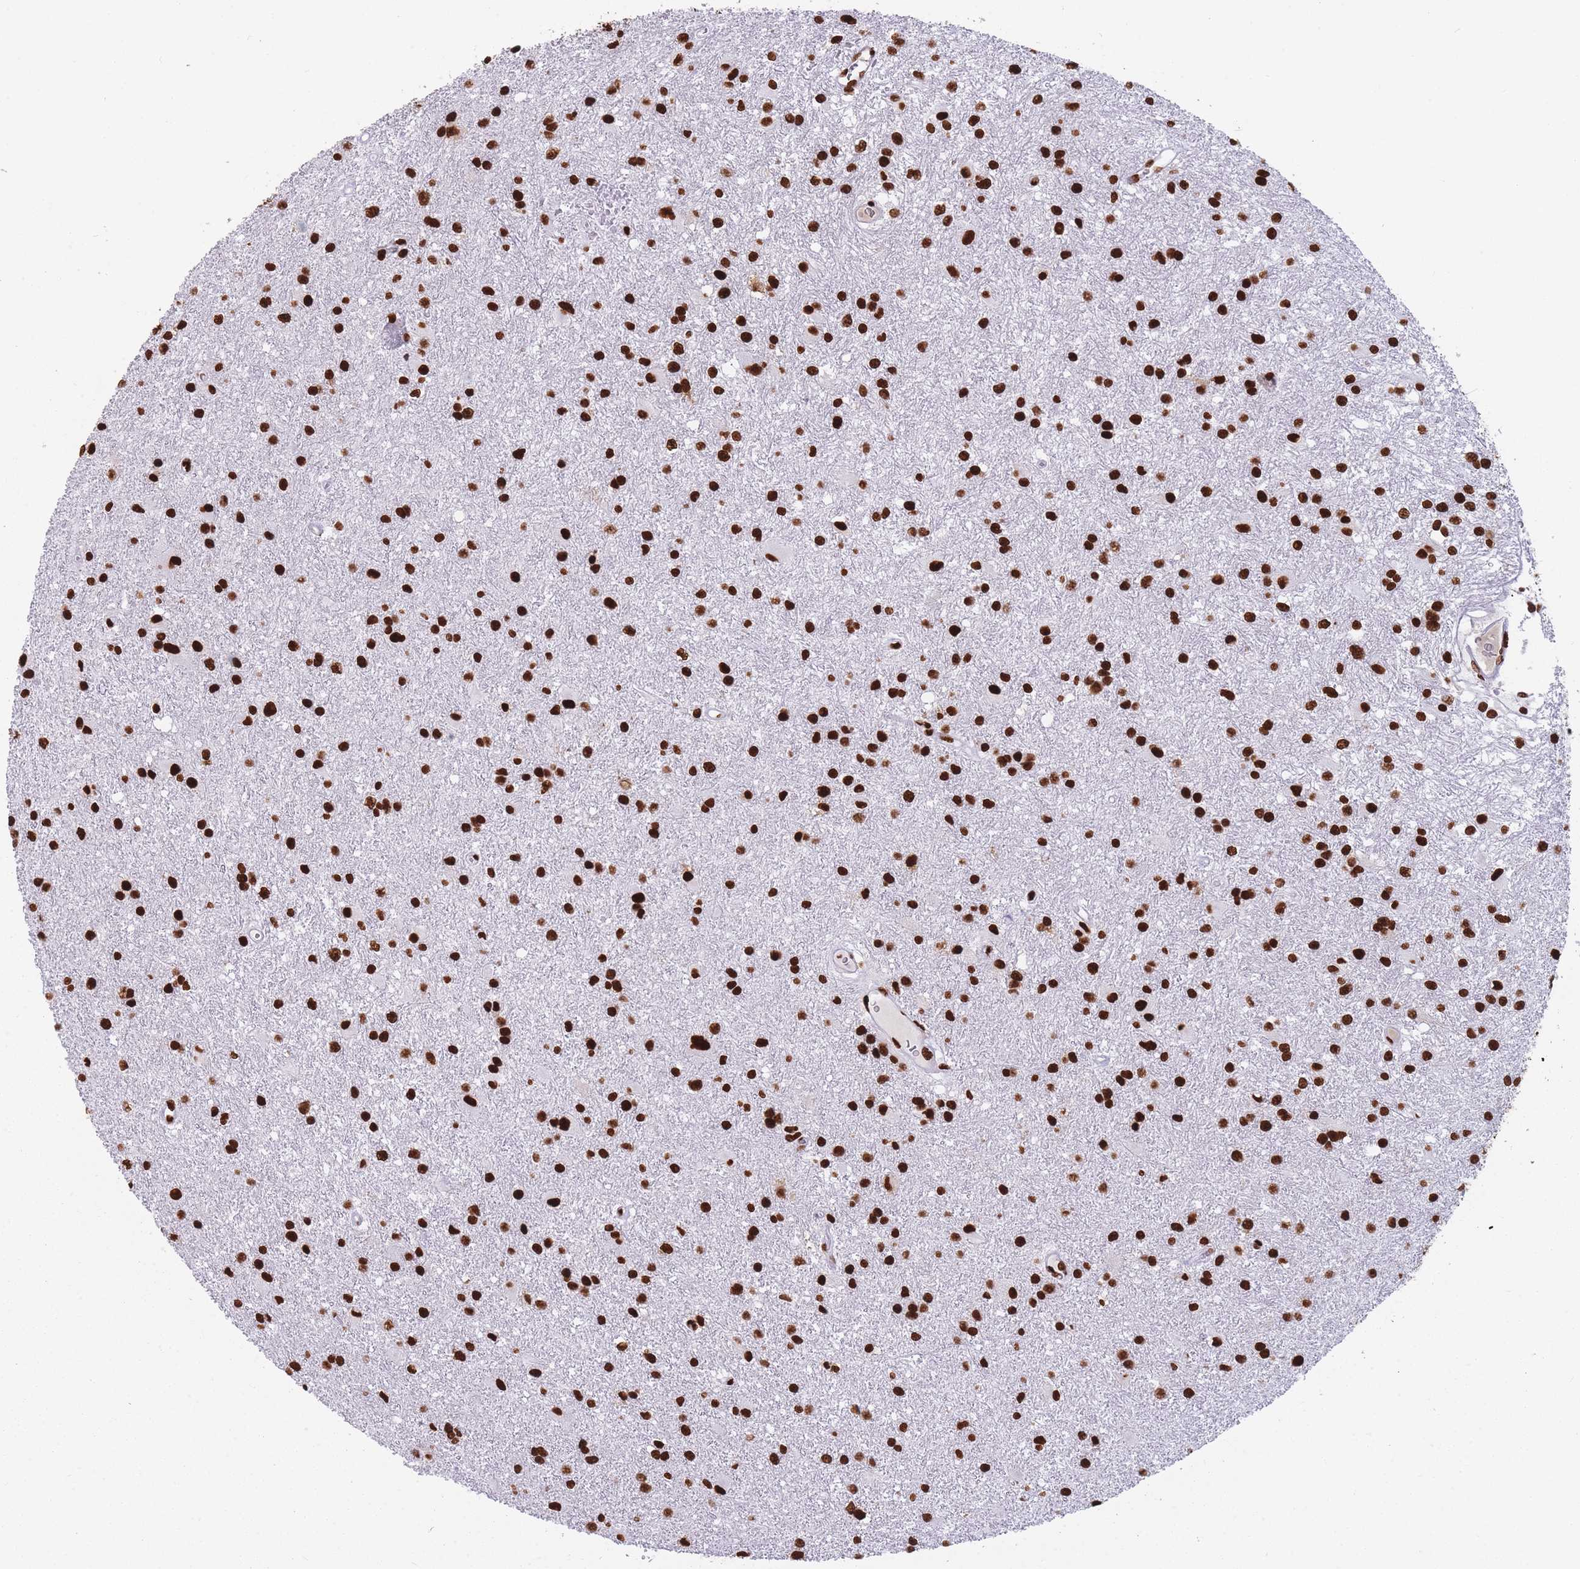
{"staining": {"intensity": "strong", "quantity": ">75%", "location": "nuclear"}, "tissue": "glioma", "cell_type": "Tumor cells", "image_type": "cancer", "snomed": [{"axis": "morphology", "description": "Glioma, malignant, High grade"}, {"axis": "topography", "description": "Brain"}], "caption": "Human glioma stained for a protein (brown) exhibits strong nuclear positive expression in about >75% of tumor cells.", "gene": "HNRNPUL1", "patient": {"sex": "female", "age": 50}}